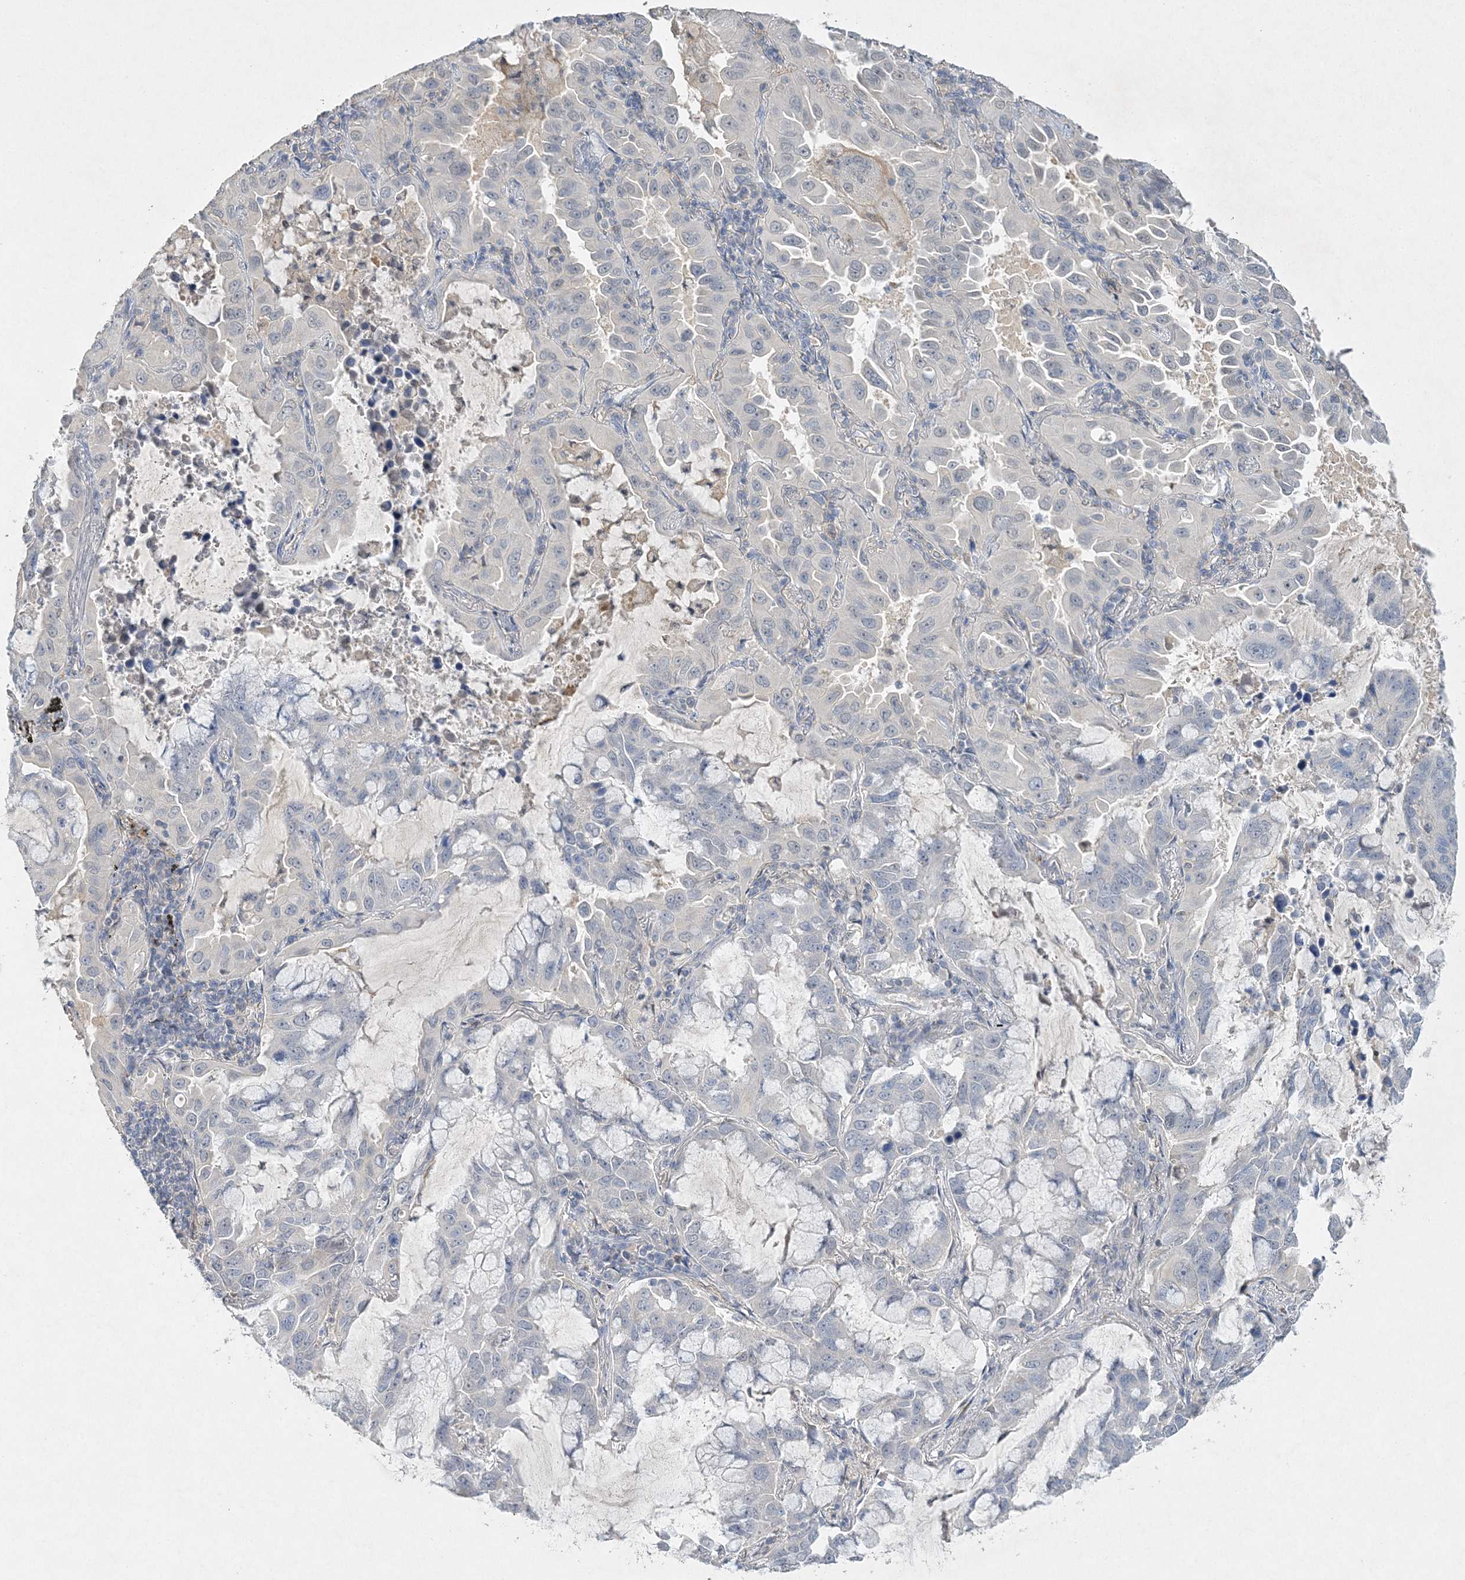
{"staining": {"intensity": "negative", "quantity": "none", "location": "none"}, "tissue": "lung cancer", "cell_type": "Tumor cells", "image_type": "cancer", "snomed": [{"axis": "morphology", "description": "Adenocarcinoma, NOS"}, {"axis": "topography", "description": "Lung"}], "caption": "The immunohistochemistry histopathology image has no significant positivity in tumor cells of adenocarcinoma (lung) tissue. (Immunohistochemistry (ihc), brightfield microscopy, high magnification).", "gene": "MAT2B", "patient": {"sex": "male", "age": 64}}